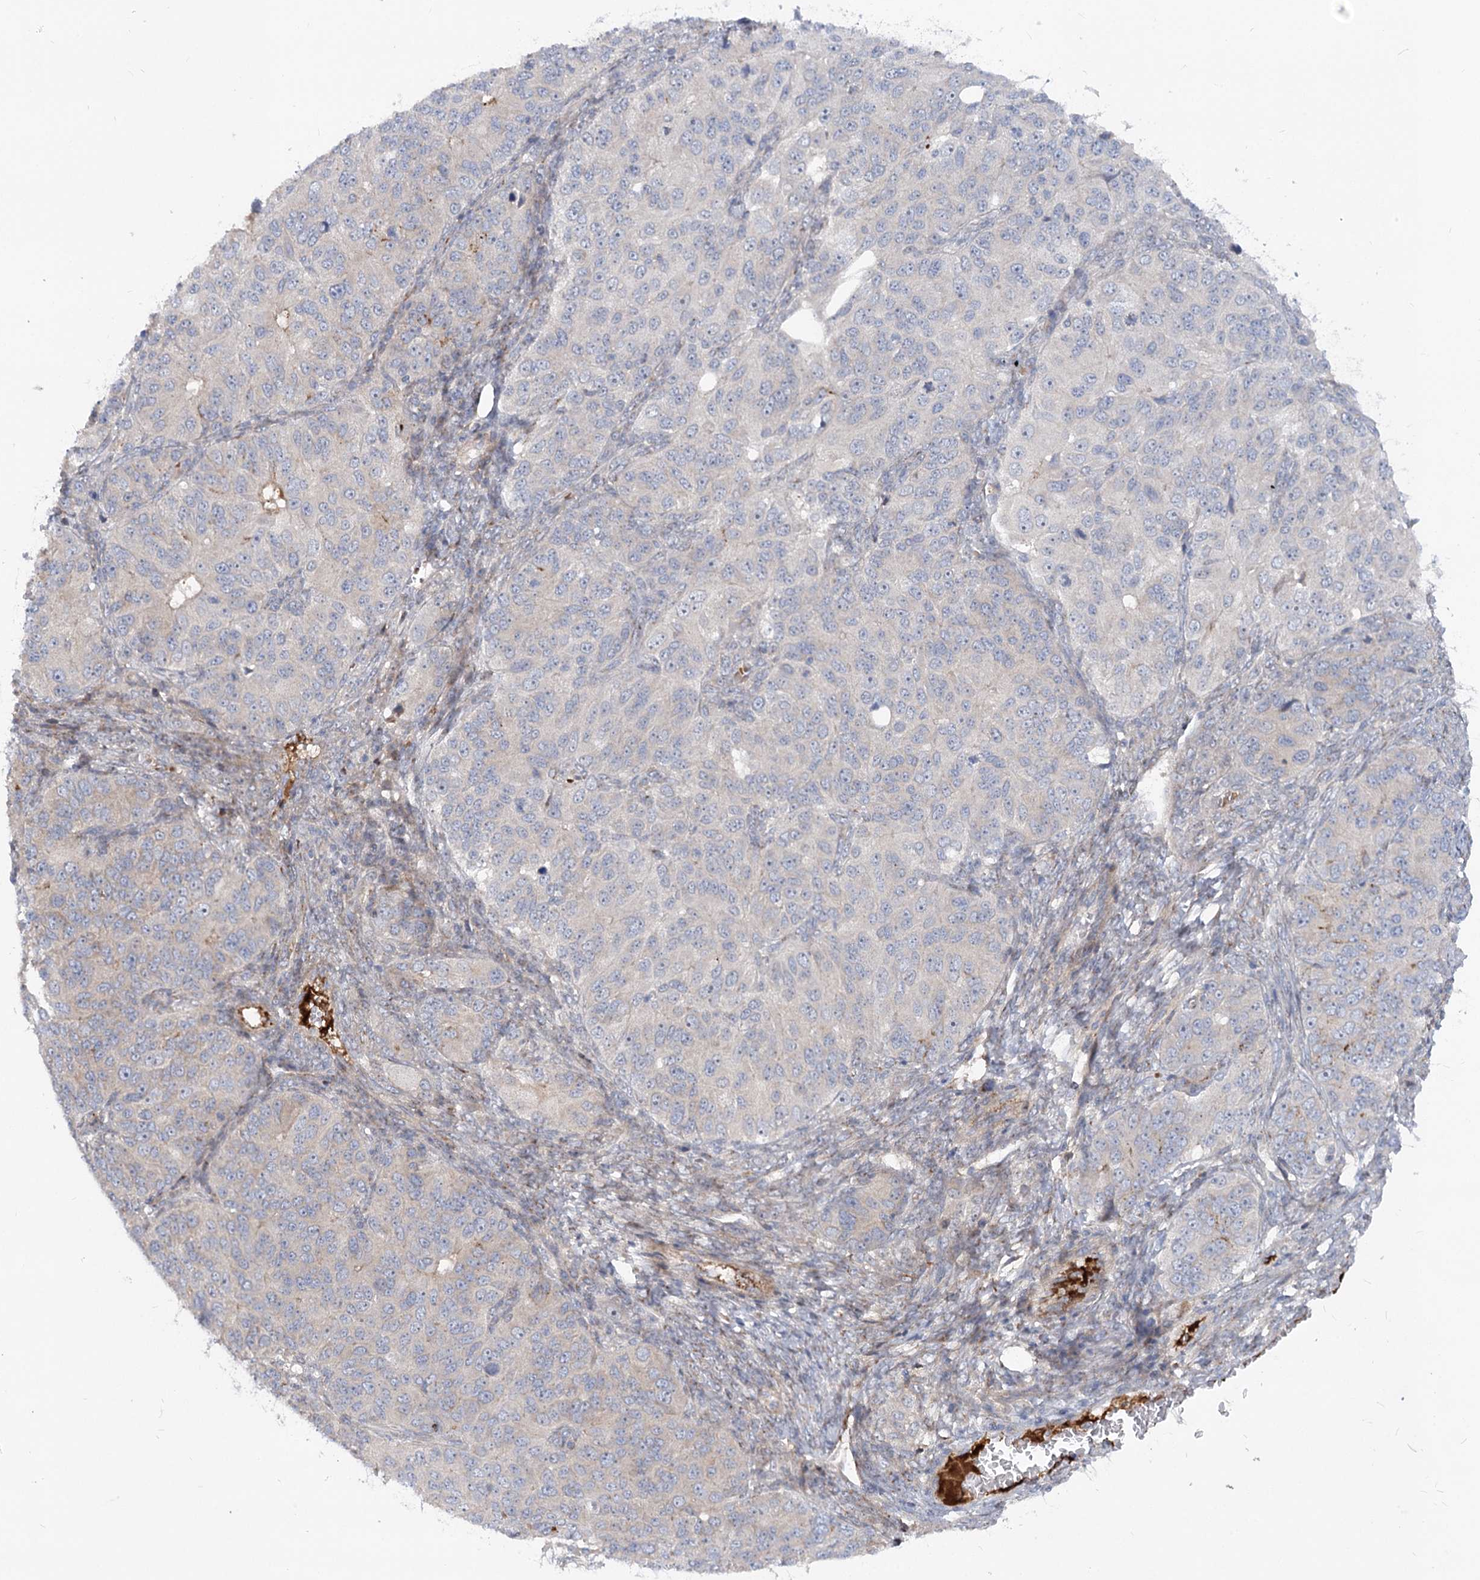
{"staining": {"intensity": "negative", "quantity": "none", "location": "none"}, "tissue": "ovarian cancer", "cell_type": "Tumor cells", "image_type": "cancer", "snomed": [{"axis": "morphology", "description": "Carcinoma, endometroid"}, {"axis": "topography", "description": "Ovary"}], "caption": "This is an IHC histopathology image of endometroid carcinoma (ovarian). There is no staining in tumor cells.", "gene": "FGF19", "patient": {"sex": "female", "age": 51}}